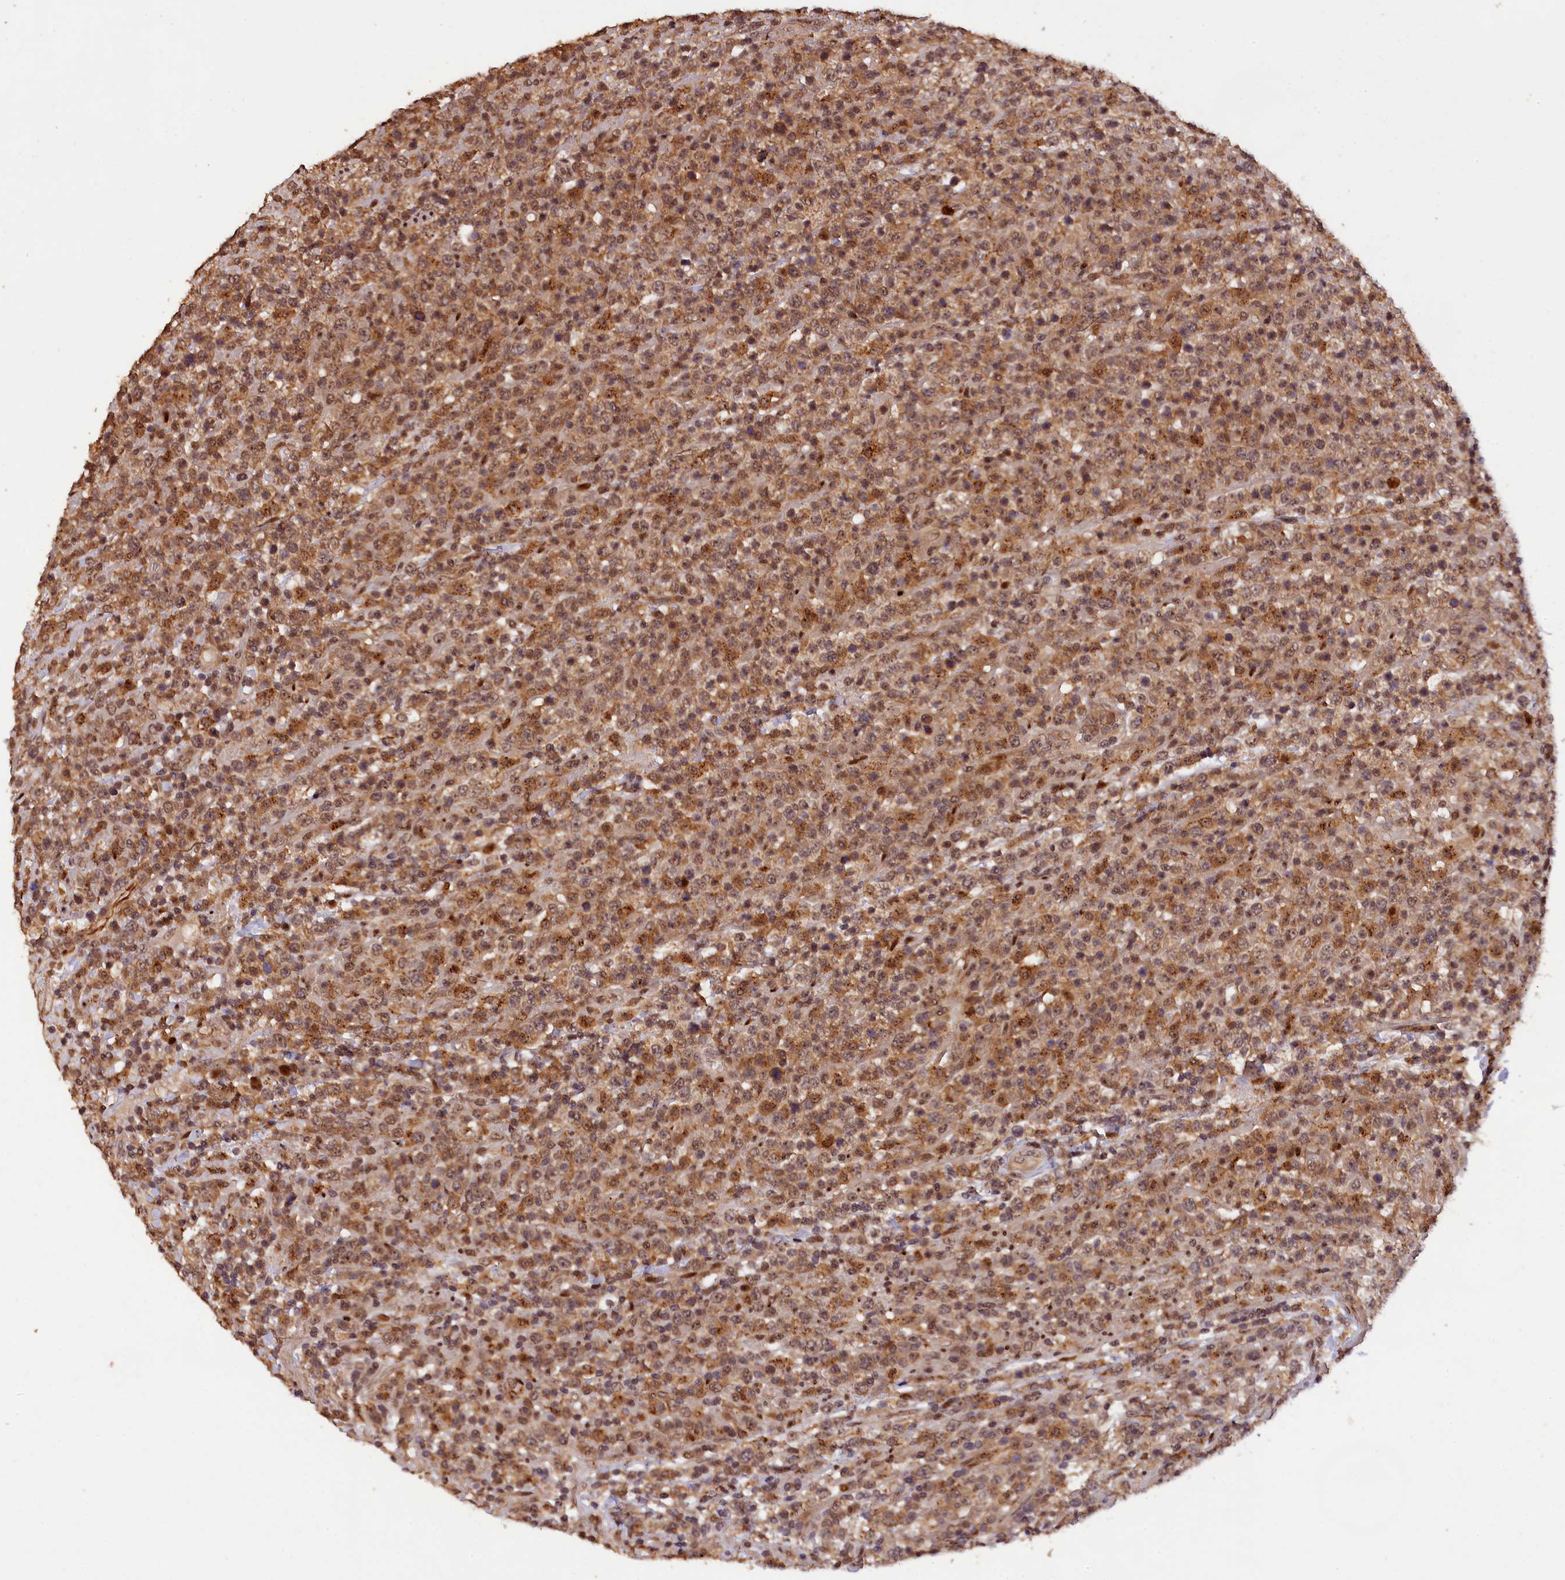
{"staining": {"intensity": "moderate", "quantity": "25%-75%", "location": "cytoplasmic/membranous,nuclear"}, "tissue": "lymphoma", "cell_type": "Tumor cells", "image_type": "cancer", "snomed": [{"axis": "morphology", "description": "Malignant lymphoma, non-Hodgkin's type, High grade"}, {"axis": "topography", "description": "Colon"}], "caption": "Lymphoma tissue displays moderate cytoplasmic/membranous and nuclear positivity in approximately 25%-75% of tumor cells, visualized by immunohistochemistry.", "gene": "PHAF1", "patient": {"sex": "female", "age": 53}}